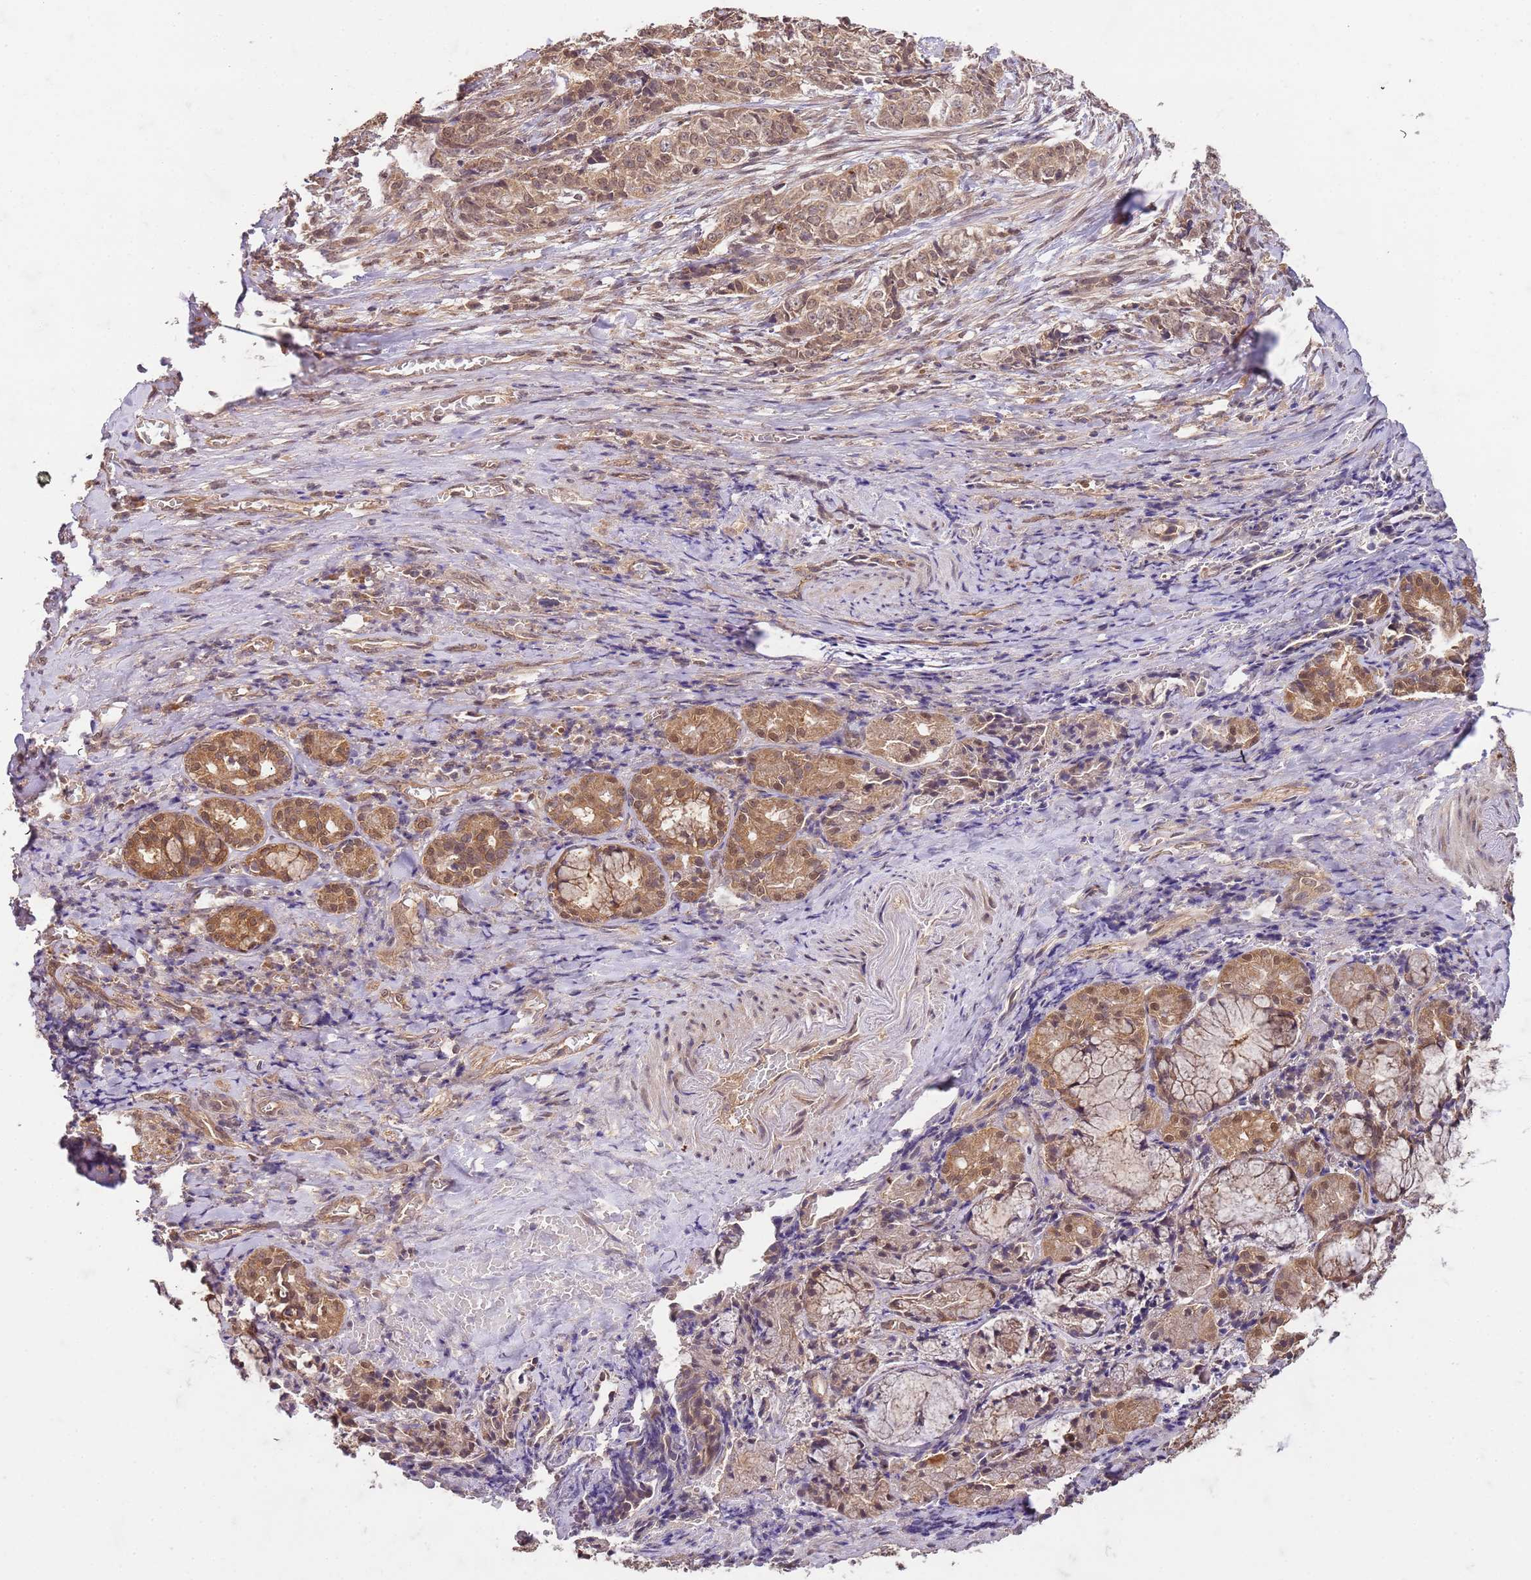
{"staining": {"intensity": "moderate", "quantity": "25%-75%", "location": "cytoplasmic/membranous"}, "tissue": "adipose tissue", "cell_type": "Adipocytes", "image_type": "normal", "snomed": [{"axis": "morphology", "description": "Normal tissue, NOS"}, {"axis": "morphology", "description": "Basal cell carcinoma"}, {"axis": "topography", "description": "Cartilage tissue"}, {"axis": "topography", "description": "Nasopharynx"}, {"axis": "topography", "description": "Oral tissue"}], "caption": "Immunohistochemical staining of benign adipose tissue exhibits moderate cytoplasmic/membranous protein expression in about 25%-75% of adipocytes. The staining is performed using DAB (3,3'-diaminobenzidine) brown chromogen to label protein expression. The nuclei are counter-stained blue using hematoxylin.", "gene": "UBE3A", "patient": {"sex": "female", "age": 77}}